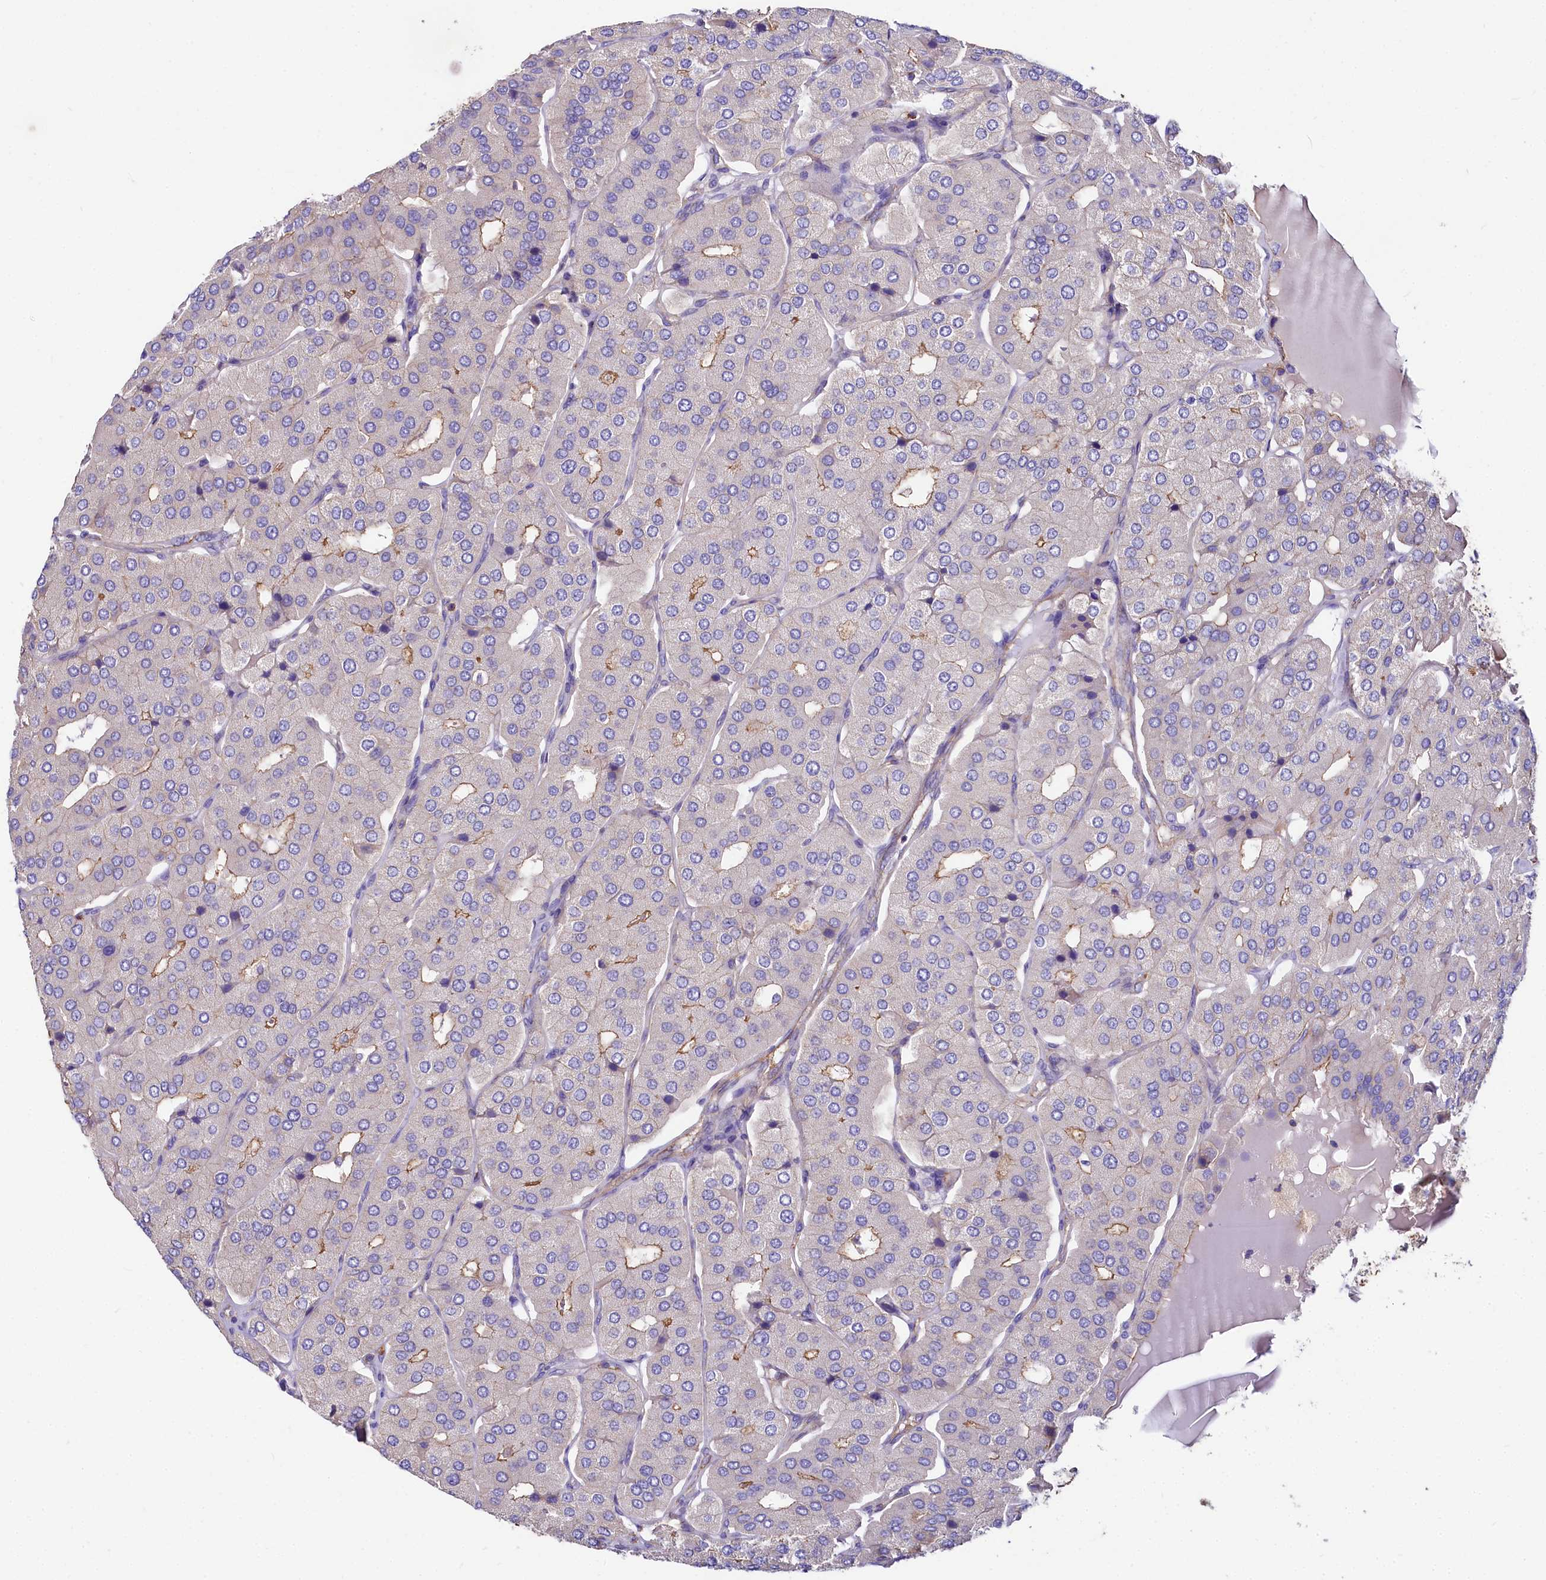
{"staining": {"intensity": "moderate", "quantity": "<25%", "location": "cytoplasmic/membranous"}, "tissue": "parathyroid gland", "cell_type": "Glandular cells", "image_type": "normal", "snomed": [{"axis": "morphology", "description": "Normal tissue, NOS"}, {"axis": "morphology", "description": "Adenoma, NOS"}, {"axis": "topography", "description": "Parathyroid gland"}], "caption": "DAB immunohistochemical staining of normal parathyroid gland reveals moderate cytoplasmic/membranous protein staining in approximately <25% of glandular cells. (Stains: DAB in brown, nuclei in blue, Microscopy: brightfield microscopy at high magnification).", "gene": "FCHSD2", "patient": {"sex": "female", "age": 86}}